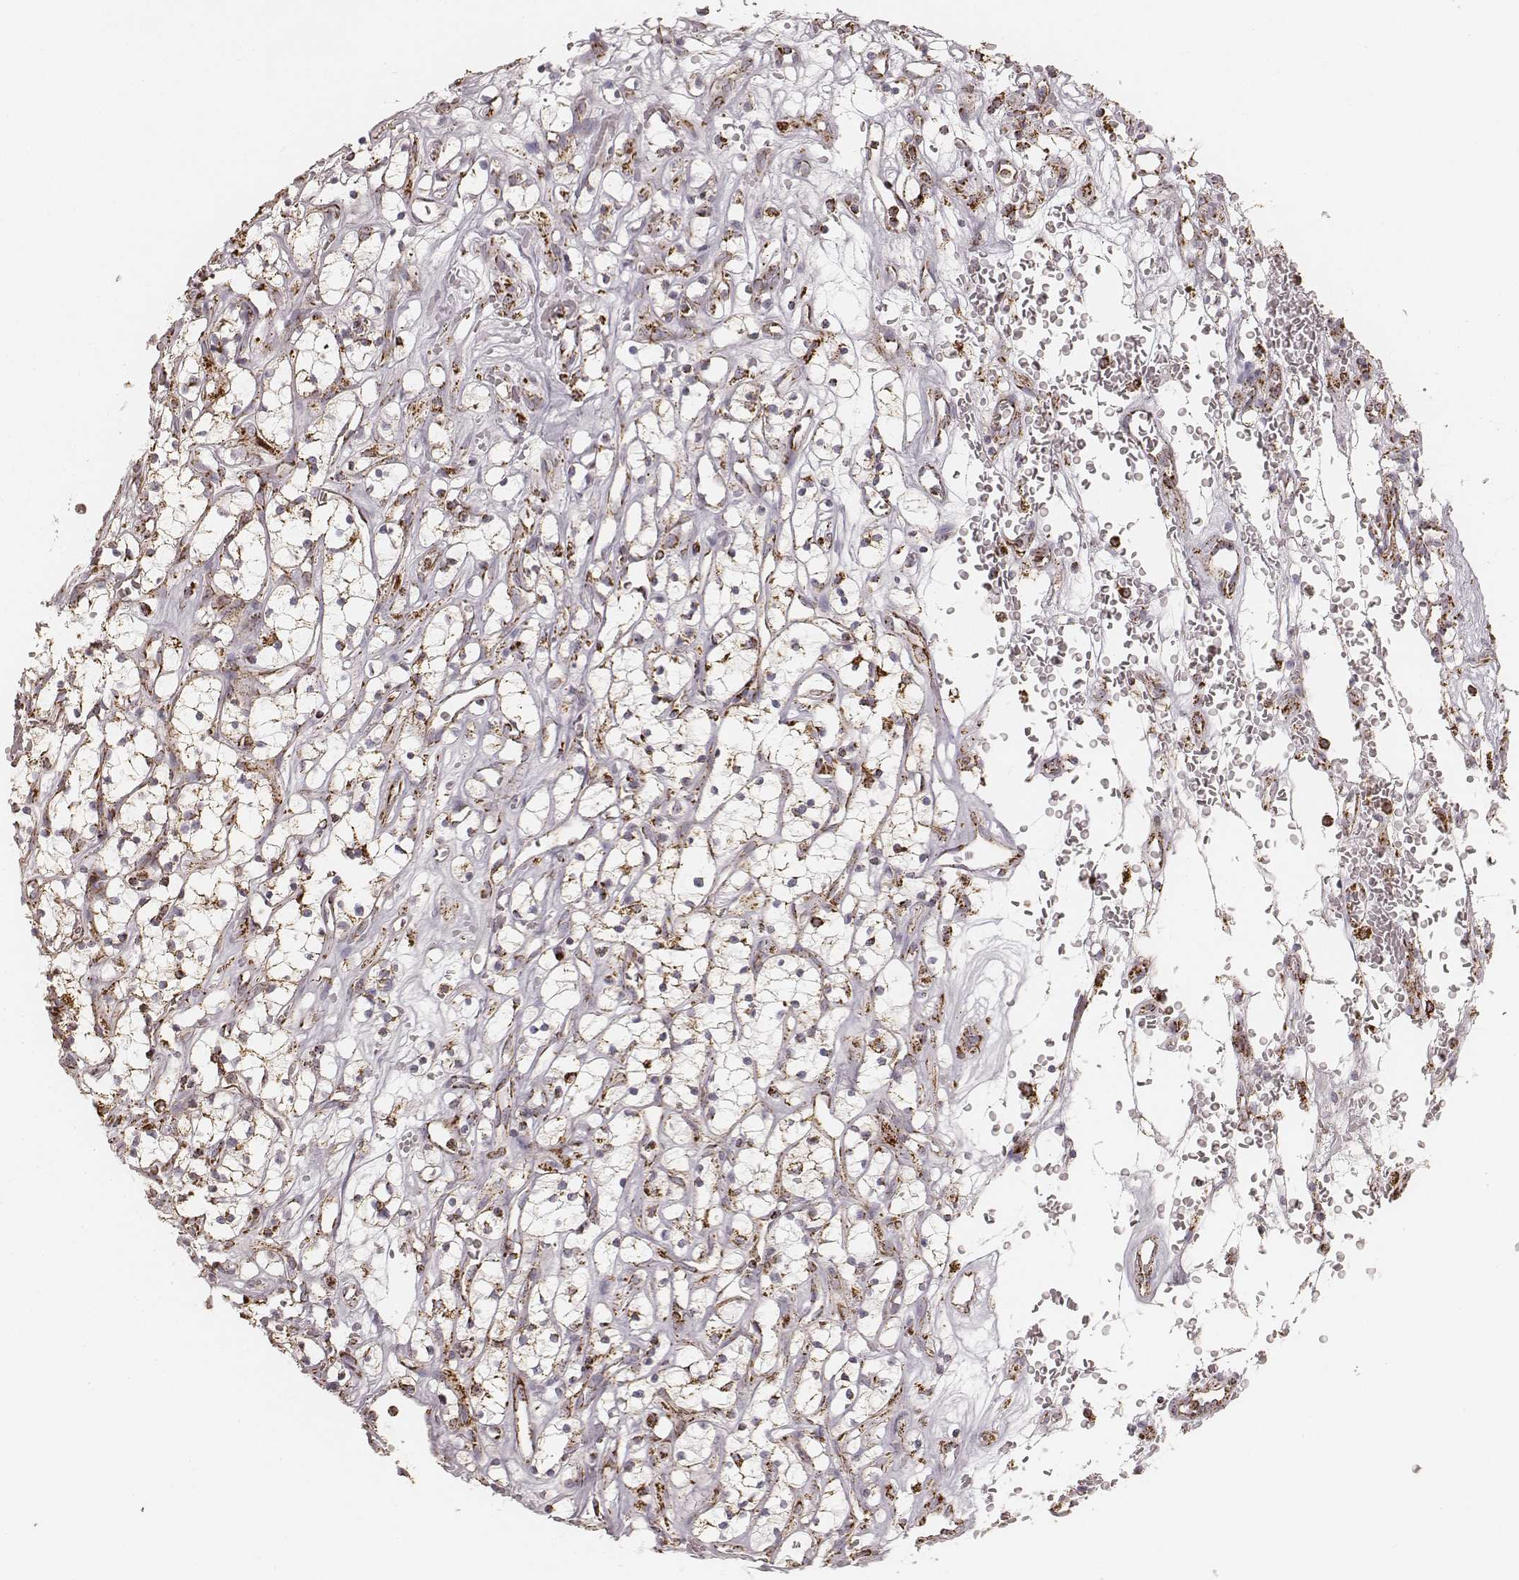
{"staining": {"intensity": "strong", "quantity": ">75%", "location": "cytoplasmic/membranous"}, "tissue": "renal cancer", "cell_type": "Tumor cells", "image_type": "cancer", "snomed": [{"axis": "morphology", "description": "Adenocarcinoma, NOS"}, {"axis": "topography", "description": "Kidney"}], "caption": "Brown immunohistochemical staining in human renal cancer shows strong cytoplasmic/membranous expression in approximately >75% of tumor cells.", "gene": "CS", "patient": {"sex": "female", "age": 64}}